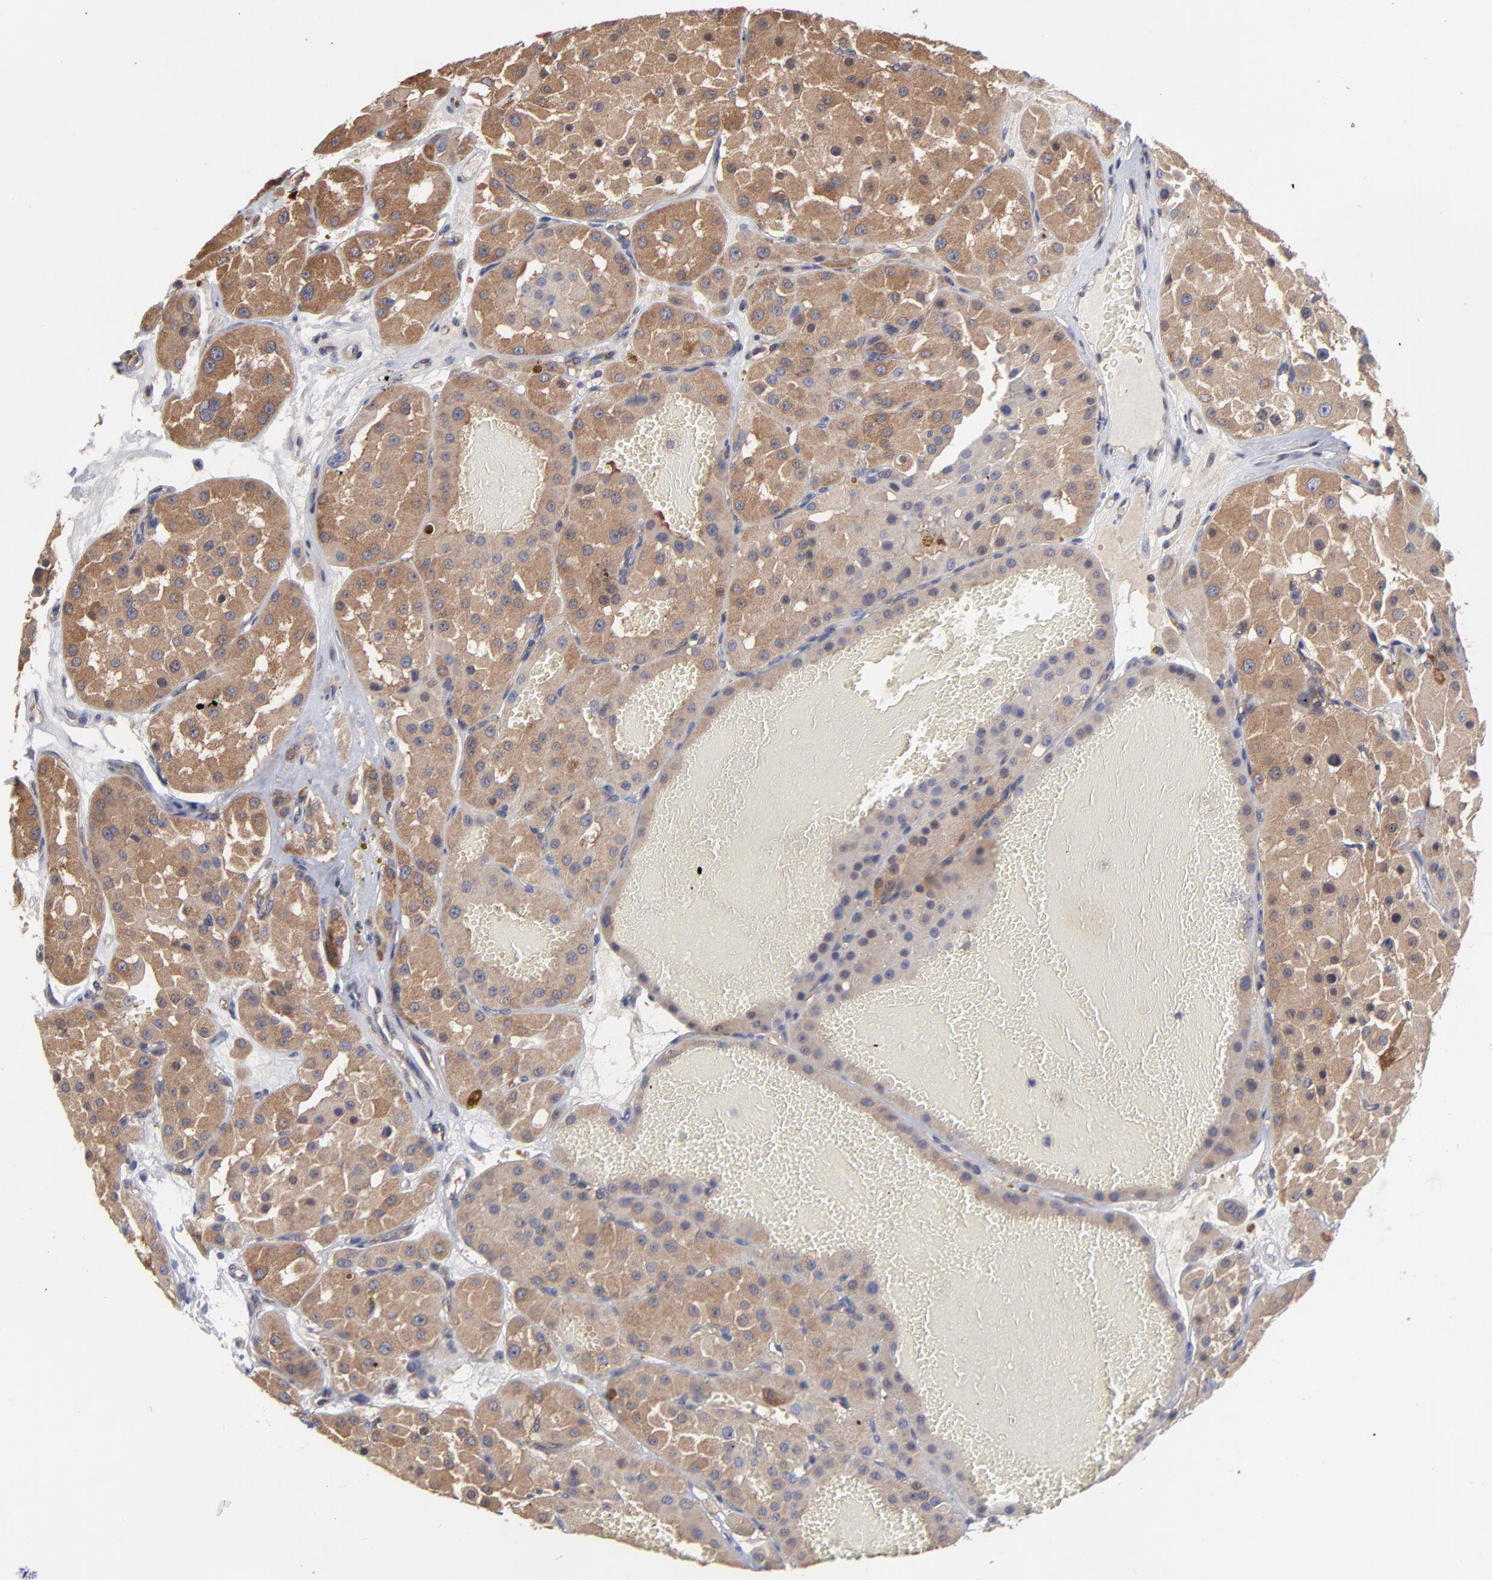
{"staining": {"intensity": "moderate", "quantity": ">75%", "location": "cytoplasmic/membranous"}, "tissue": "renal cancer", "cell_type": "Tumor cells", "image_type": "cancer", "snomed": [{"axis": "morphology", "description": "Adenocarcinoma, uncertain malignant potential"}, {"axis": "topography", "description": "Kidney"}], "caption": "Tumor cells exhibit medium levels of moderate cytoplasmic/membranous positivity in about >75% of cells in human renal cancer (adenocarcinoma,  uncertain malignant potential).", "gene": "NFKBIA", "patient": {"sex": "male", "age": 63}}